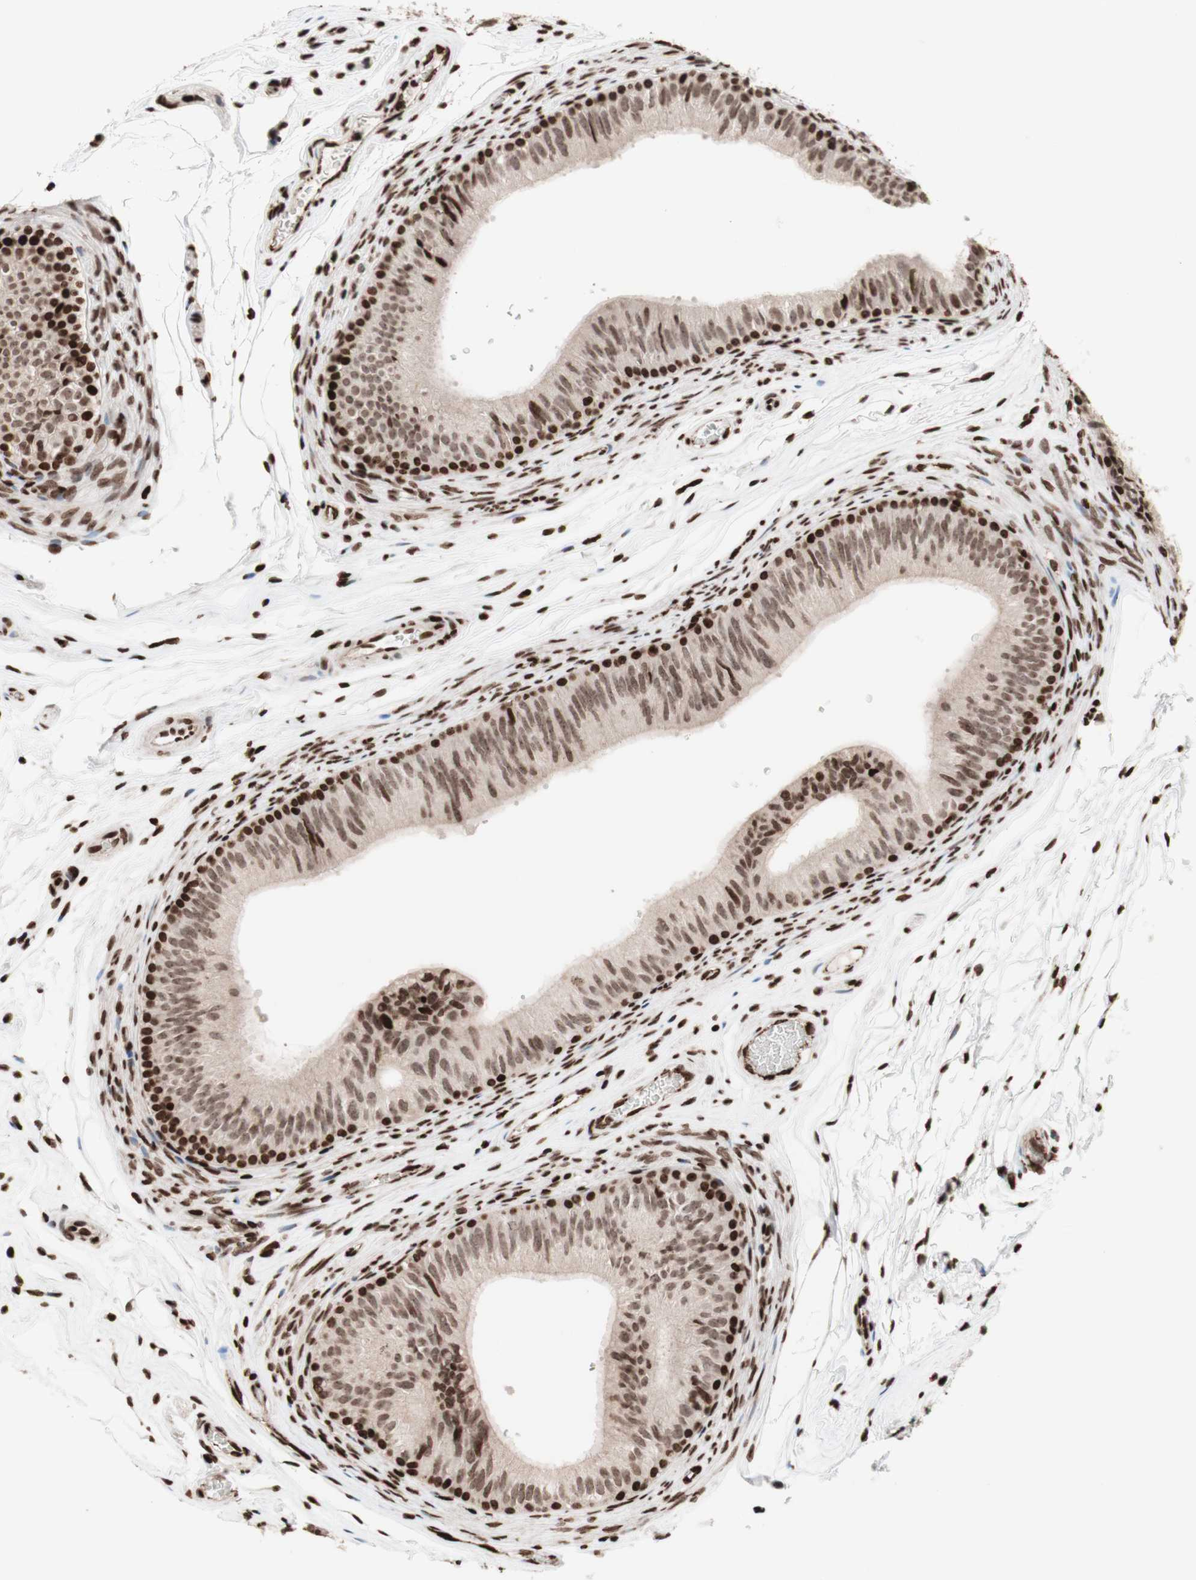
{"staining": {"intensity": "strong", "quantity": ">75%", "location": "nuclear"}, "tissue": "epididymis", "cell_type": "Glandular cells", "image_type": "normal", "snomed": [{"axis": "morphology", "description": "Normal tissue, NOS"}, {"axis": "topography", "description": "Epididymis"}], "caption": "A brown stain shows strong nuclear positivity of a protein in glandular cells of normal human epididymis.", "gene": "NCAPD2", "patient": {"sex": "male", "age": 36}}